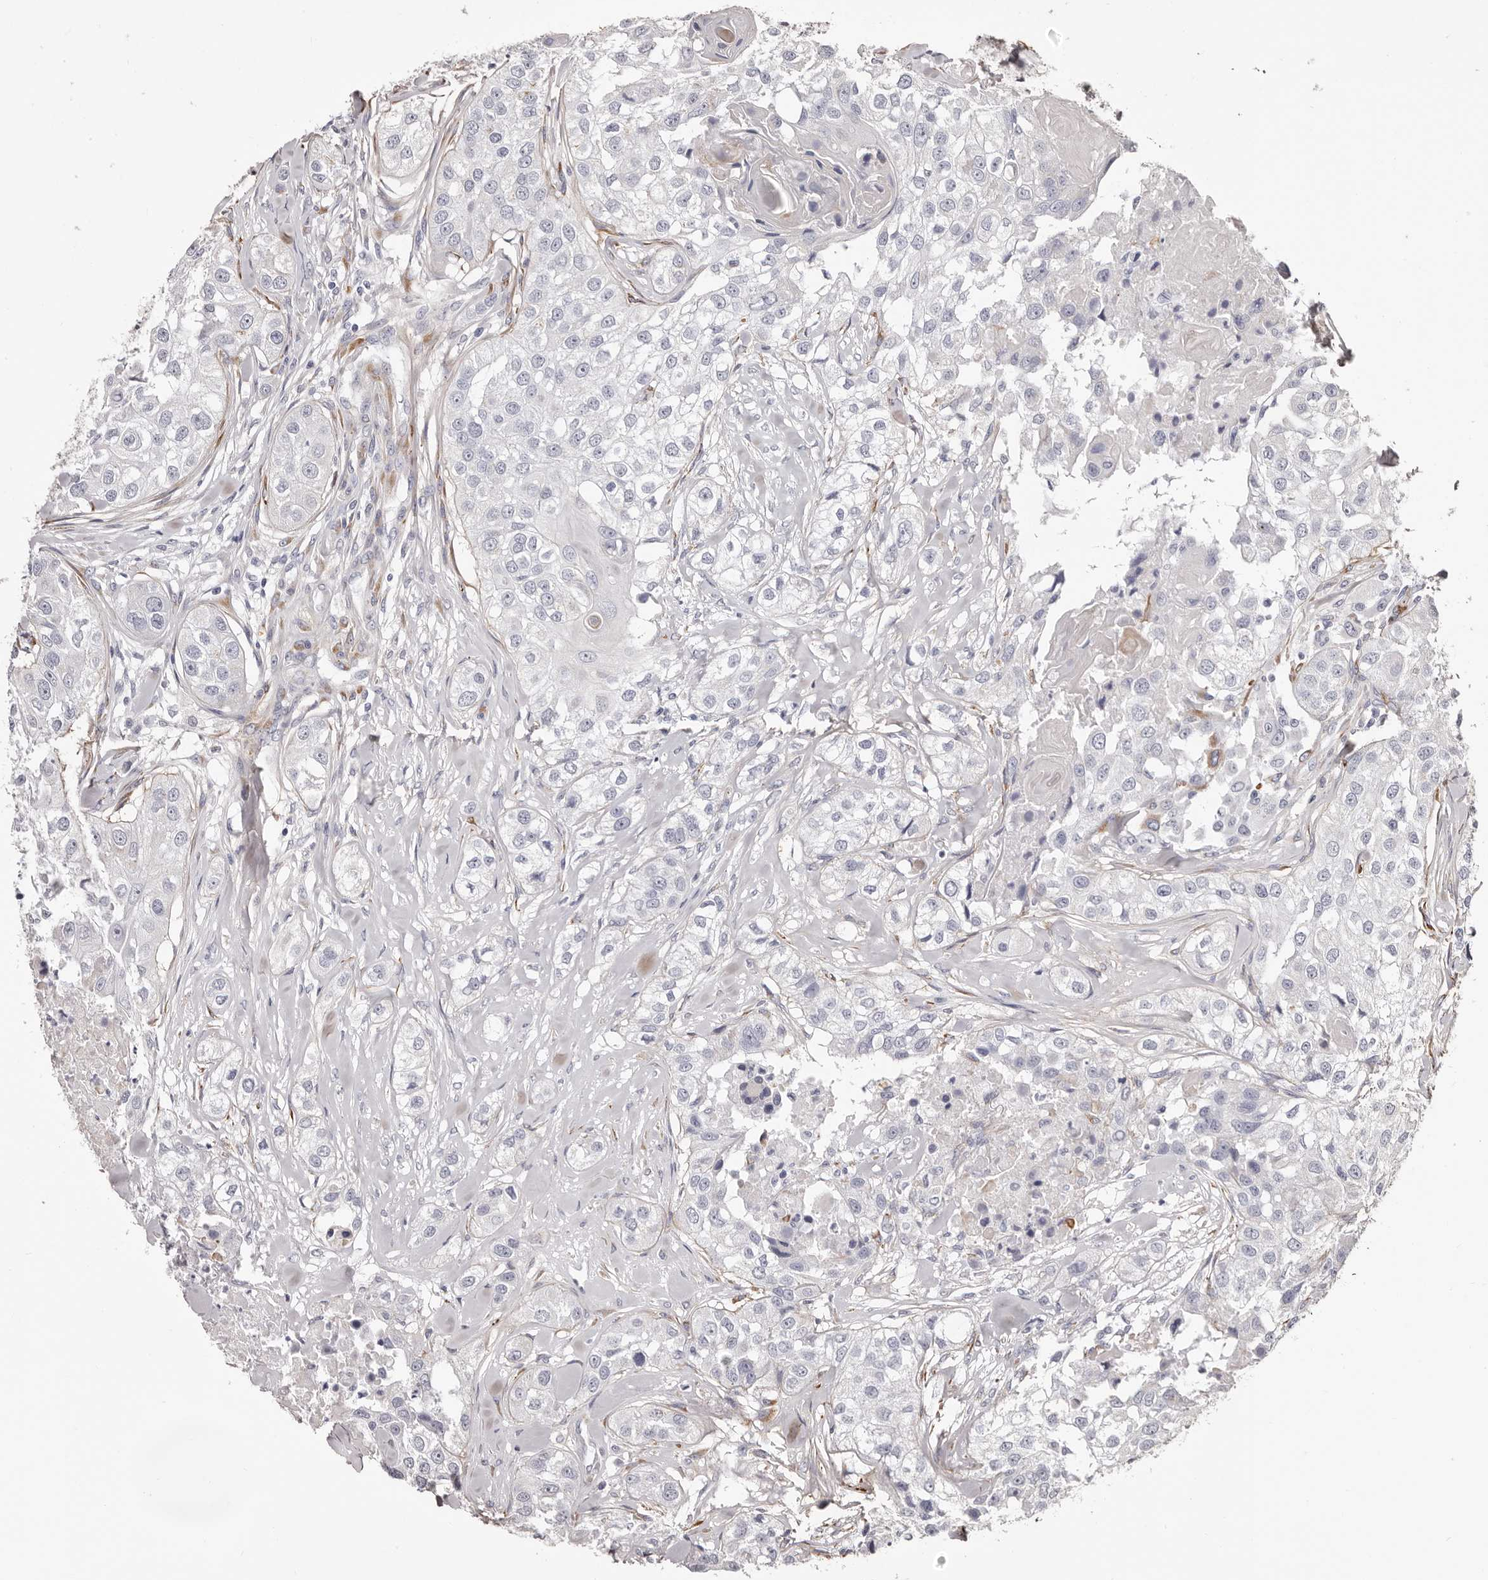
{"staining": {"intensity": "negative", "quantity": "none", "location": "none"}, "tissue": "head and neck cancer", "cell_type": "Tumor cells", "image_type": "cancer", "snomed": [{"axis": "morphology", "description": "Normal tissue, NOS"}, {"axis": "morphology", "description": "Squamous cell carcinoma, NOS"}, {"axis": "topography", "description": "Skeletal muscle"}, {"axis": "topography", "description": "Head-Neck"}], "caption": "High power microscopy histopathology image of an immunohistochemistry (IHC) photomicrograph of squamous cell carcinoma (head and neck), revealing no significant positivity in tumor cells.", "gene": "COL6A1", "patient": {"sex": "male", "age": 51}}